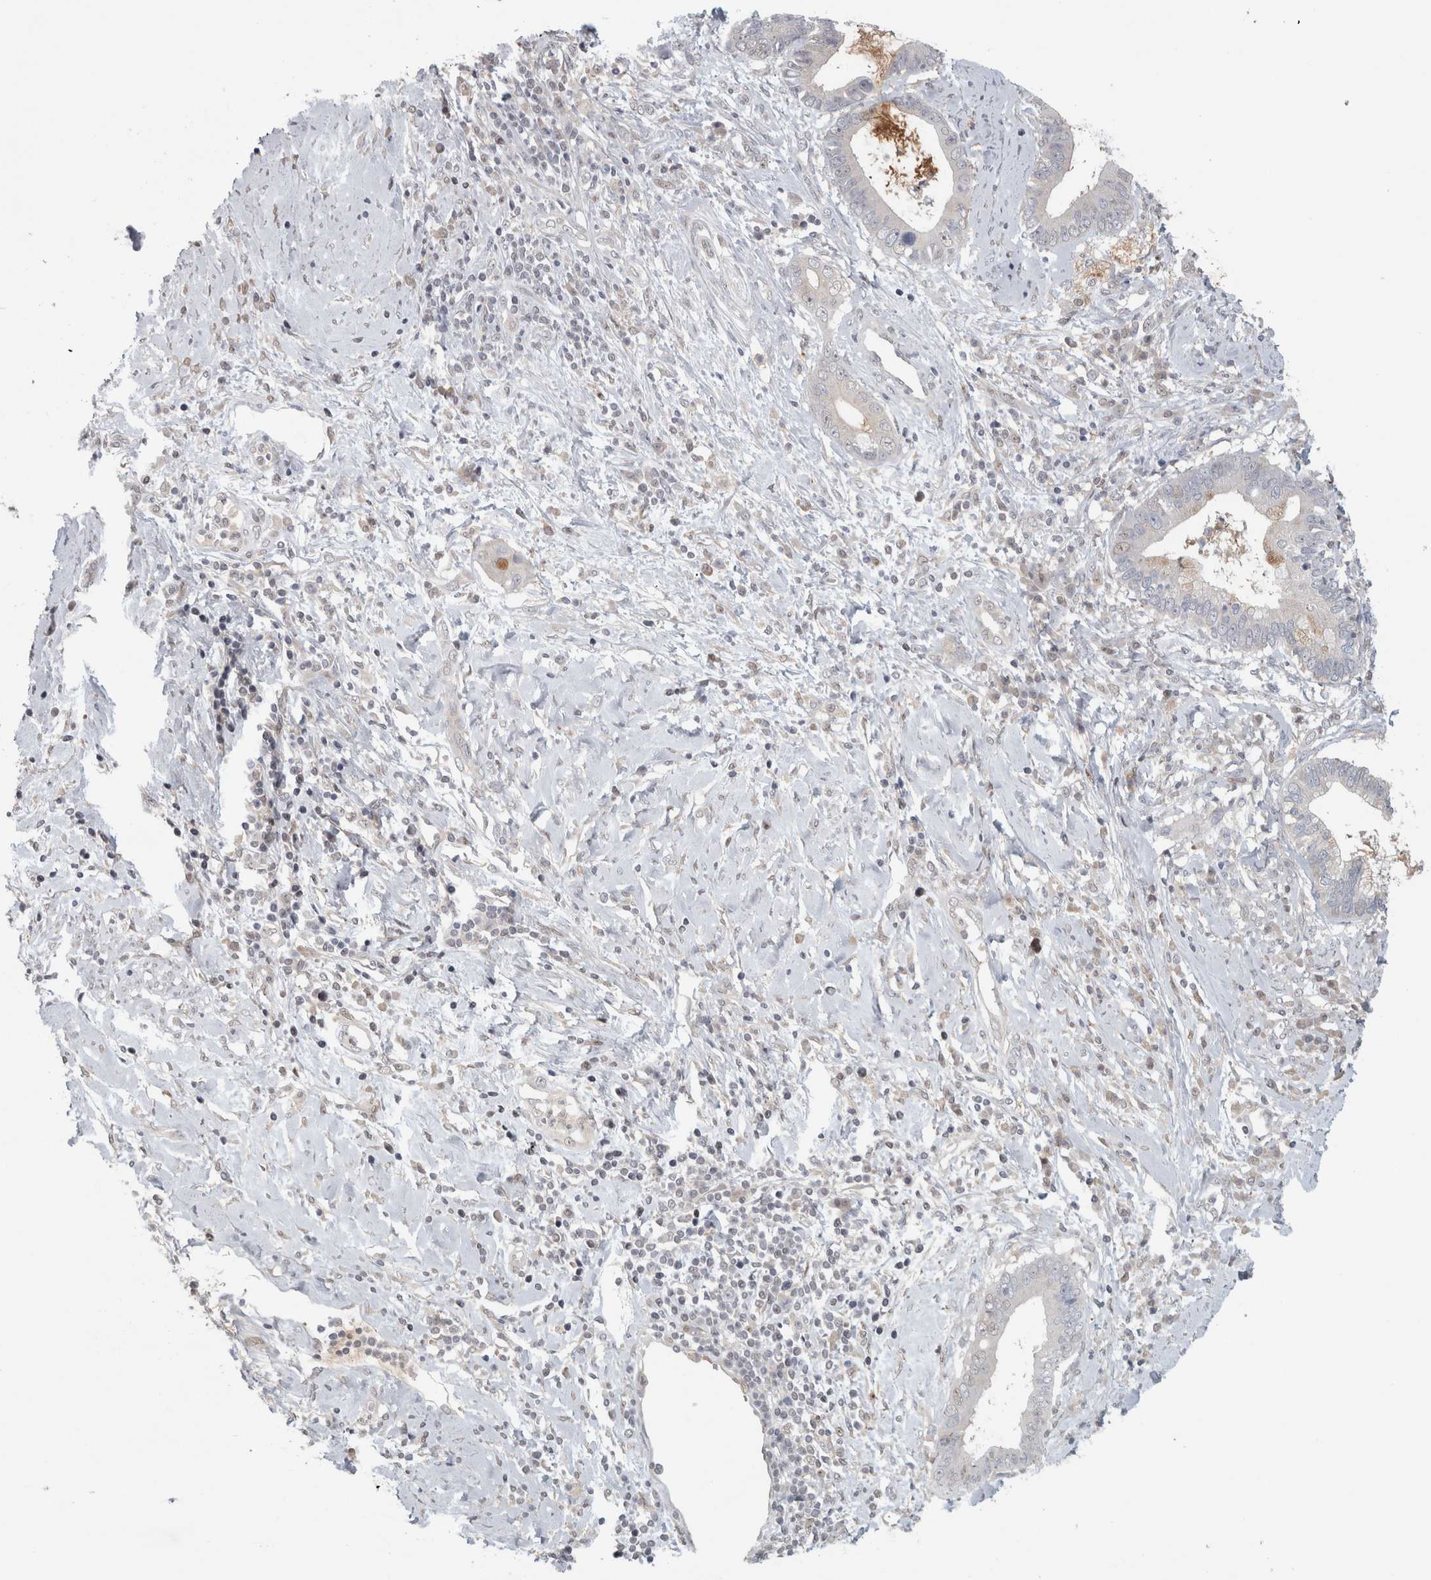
{"staining": {"intensity": "strong", "quantity": "25%-75%", "location": "cytoplasmic/membranous"}, "tissue": "cervical cancer", "cell_type": "Tumor cells", "image_type": "cancer", "snomed": [{"axis": "morphology", "description": "Adenocarcinoma, NOS"}, {"axis": "topography", "description": "Cervix"}], "caption": "A brown stain shows strong cytoplasmic/membranous staining of a protein in human cervical cancer (adenocarcinoma) tumor cells.", "gene": "PIGP", "patient": {"sex": "female", "age": 44}}